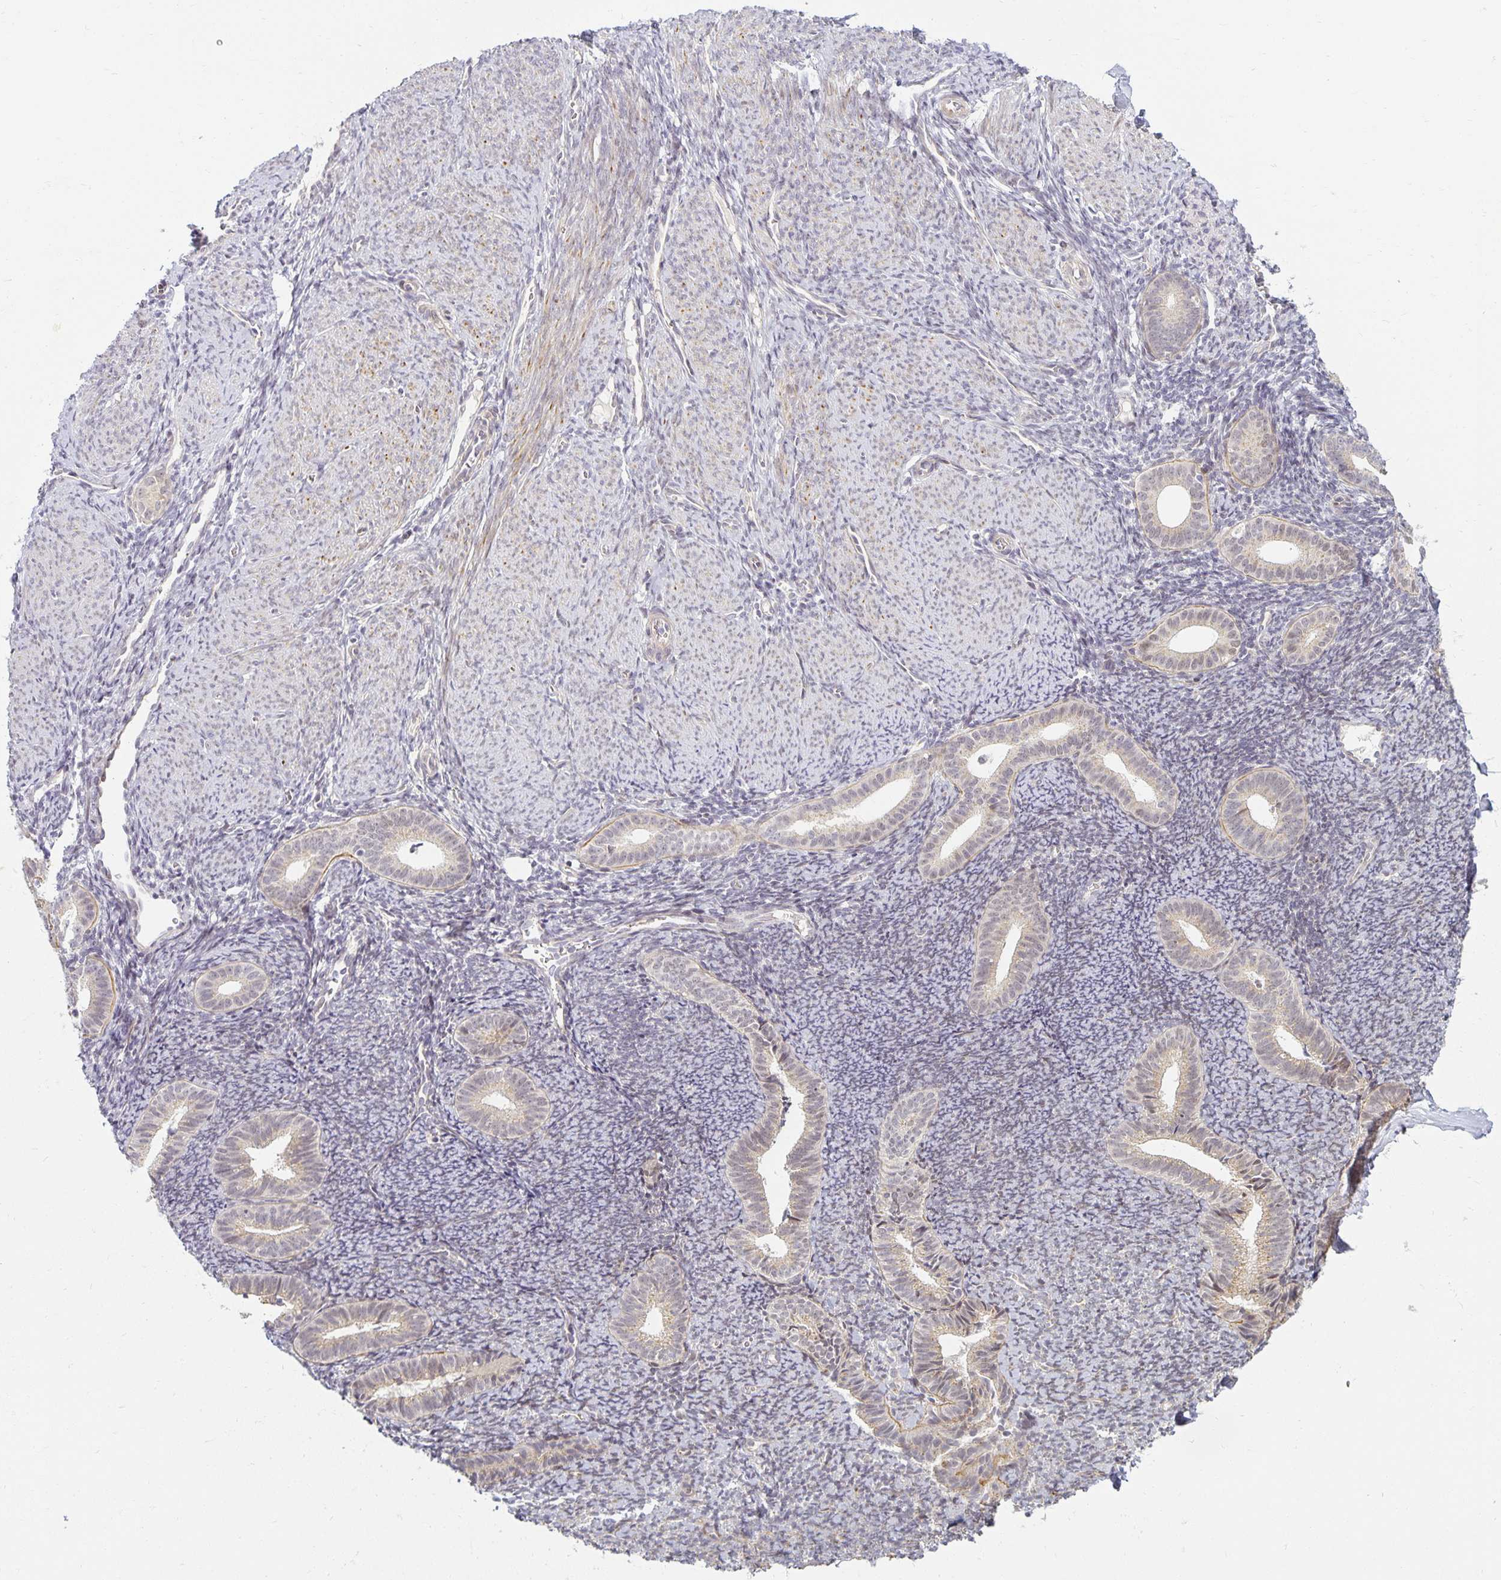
{"staining": {"intensity": "weak", "quantity": "<25%", "location": "nuclear"}, "tissue": "endometrium", "cell_type": "Cells in endometrial stroma", "image_type": "normal", "snomed": [{"axis": "morphology", "description": "Normal tissue, NOS"}, {"axis": "topography", "description": "Endometrium"}], "caption": "IHC of normal endometrium displays no staining in cells in endometrial stroma. (DAB (3,3'-diaminobenzidine) immunohistochemistry (IHC) visualized using brightfield microscopy, high magnification).", "gene": "EHF", "patient": {"sex": "female", "age": 39}}